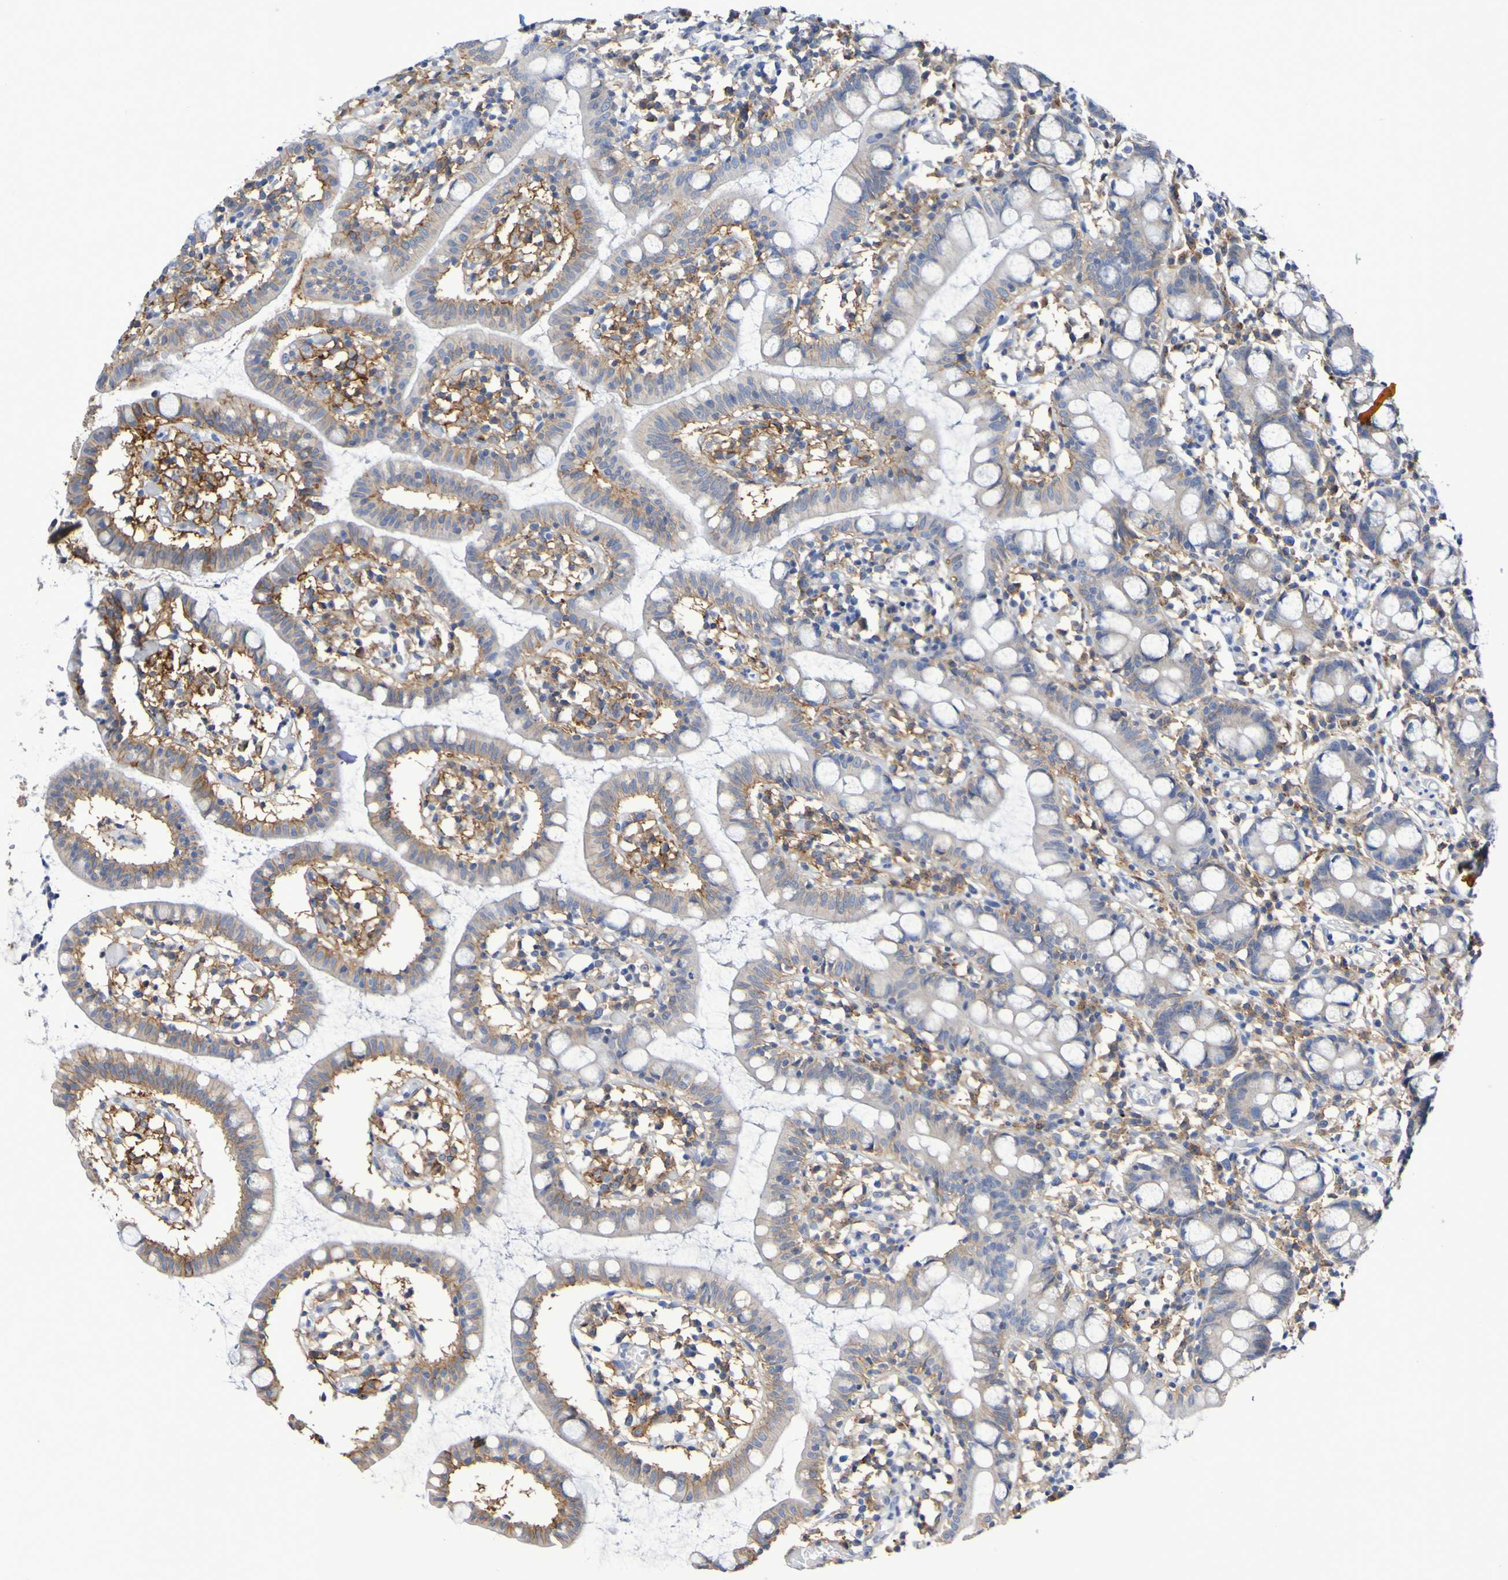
{"staining": {"intensity": "moderate", "quantity": "25%-75%", "location": "cytoplasmic/membranous"}, "tissue": "small intestine", "cell_type": "Glandular cells", "image_type": "normal", "snomed": [{"axis": "morphology", "description": "Normal tissue, NOS"}, {"axis": "morphology", "description": "Cystadenocarcinoma, serous, Metastatic site"}, {"axis": "topography", "description": "Small intestine"}], "caption": "The histopathology image reveals a brown stain indicating the presence of a protein in the cytoplasmic/membranous of glandular cells in small intestine.", "gene": "SLC3A2", "patient": {"sex": "female", "age": 61}}